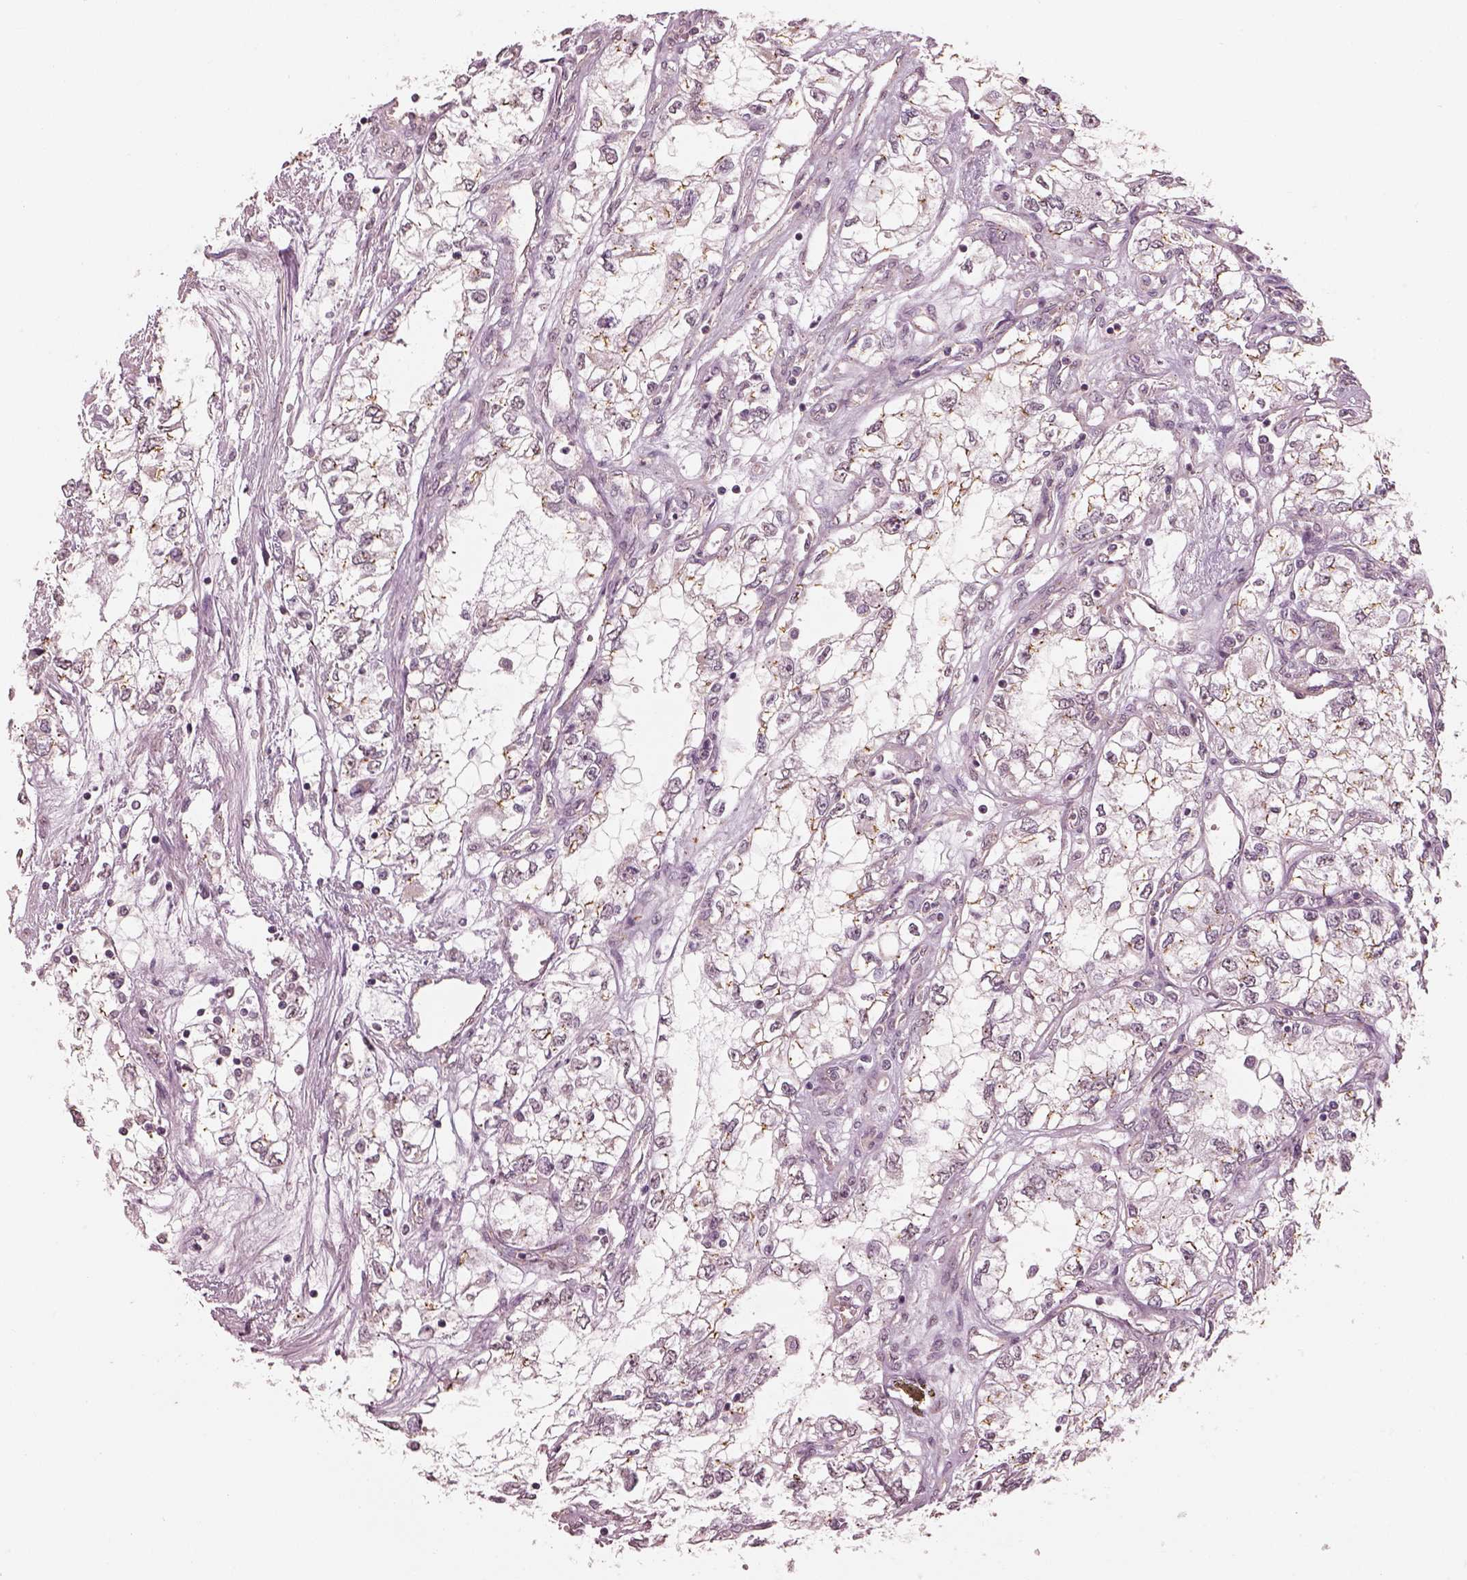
{"staining": {"intensity": "negative", "quantity": "none", "location": "none"}, "tissue": "renal cancer", "cell_type": "Tumor cells", "image_type": "cancer", "snomed": [{"axis": "morphology", "description": "Adenocarcinoma, NOS"}, {"axis": "topography", "description": "Kidney"}], "caption": "This image is of renal cancer stained with IHC to label a protein in brown with the nuclei are counter-stained blue. There is no positivity in tumor cells.", "gene": "SLC7A4", "patient": {"sex": "female", "age": 59}}